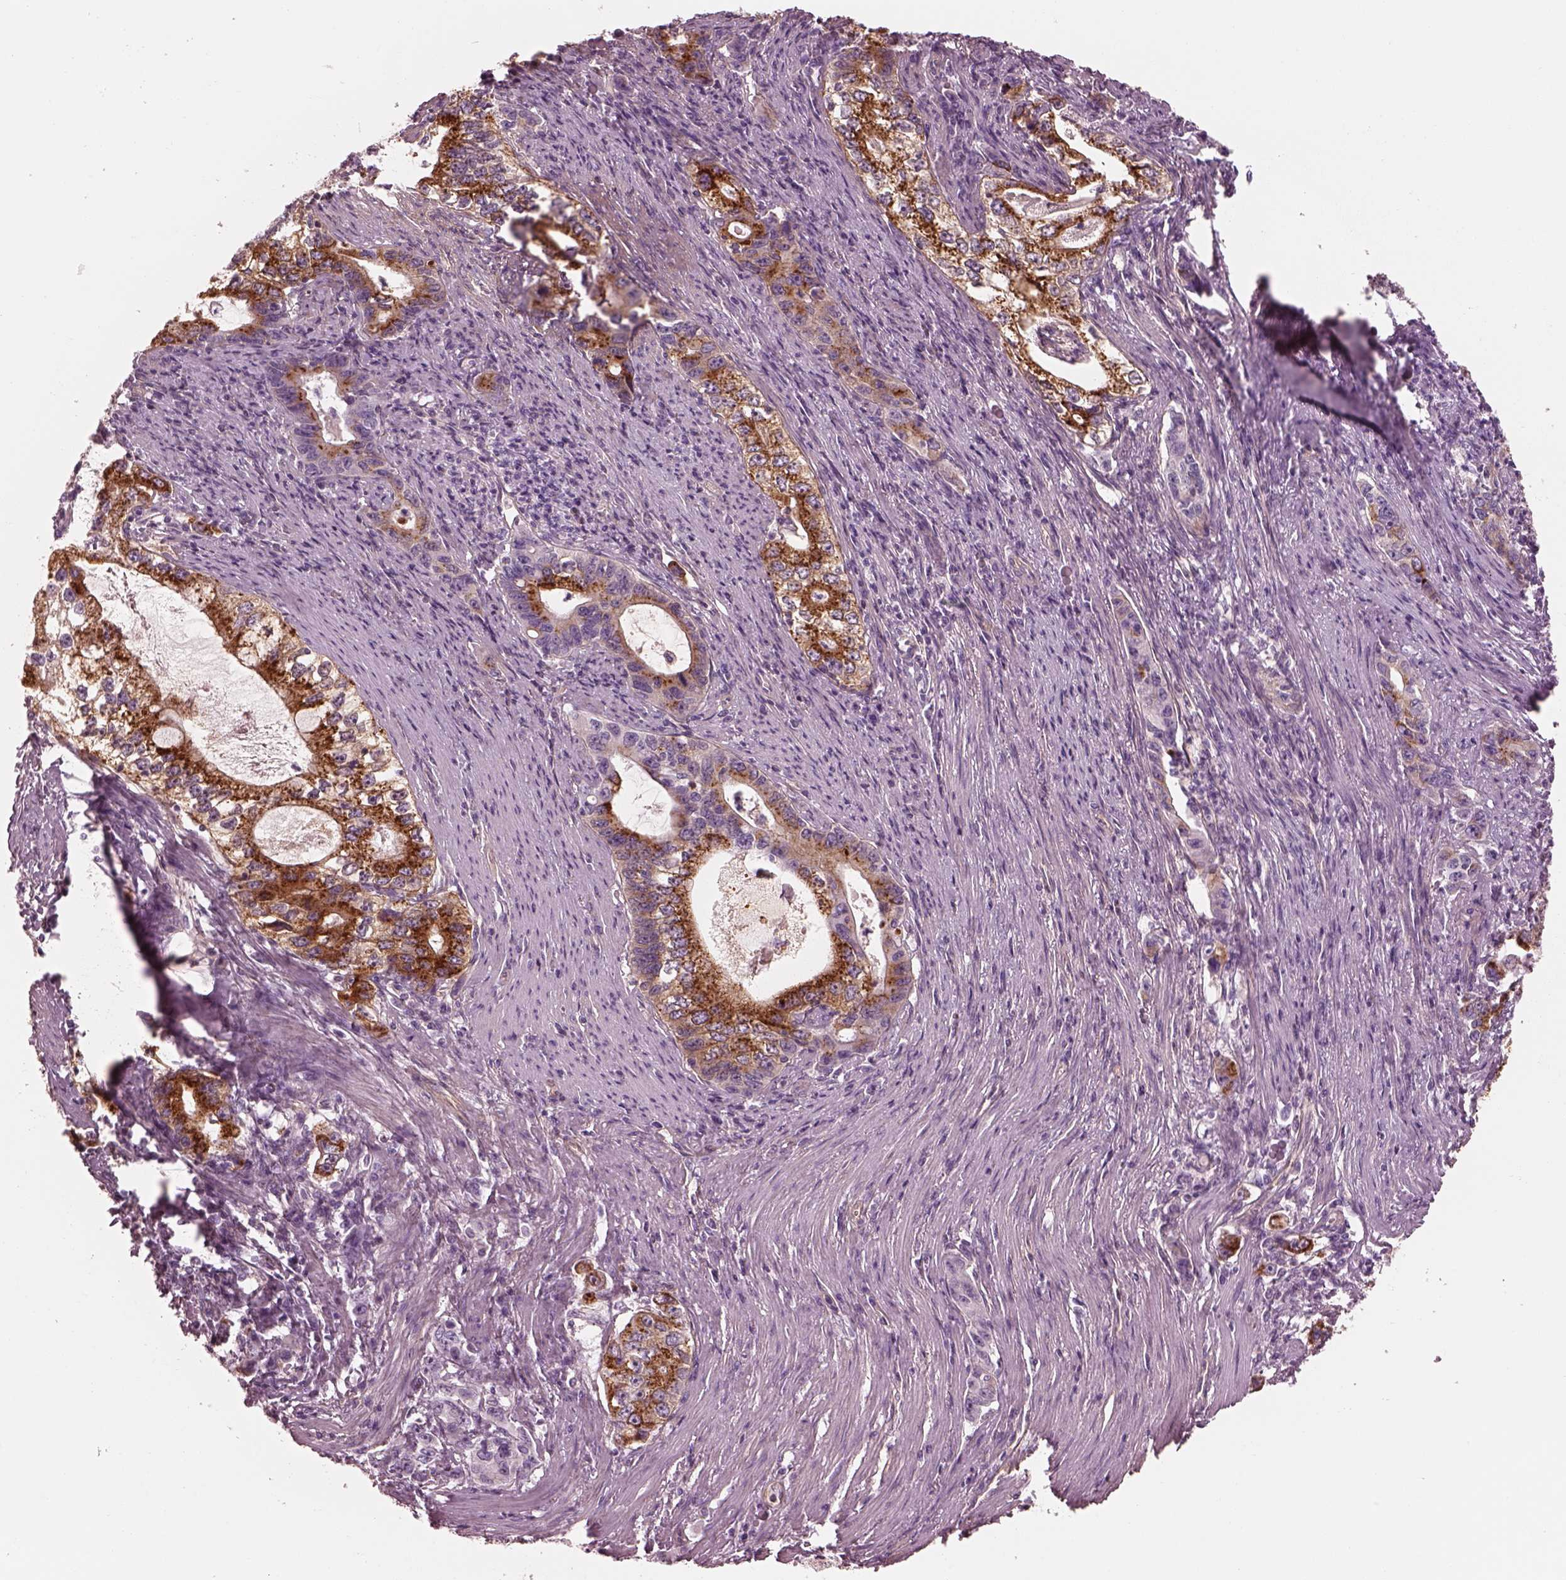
{"staining": {"intensity": "strong", "quantity": ">75%", "location": "cytoplasmic/membranous"}, "tissue": "stomach cancer", "cell_type": "Tumor cells", "image_type": "cancer", "snomed": [{"axis": "morphology", "description": "Adenocarcinoma, NOS"}, {"axis": "topography", "description": "Stomach, lower"}], "caption": "Immunohistochemical staining of stomach cancer (adenocarcinoma) demonstrates high levels of strong cytoplasmic/membranous expression in about >75% of tumor cells. The staining was performed using DAB to visualize the protein expression in brown, while the nuclei were stained in blue with hematoxylin (Magnification: 20x).", "gene": "ELAPOR1", "patient": {"sex": "female", "age": 72}}